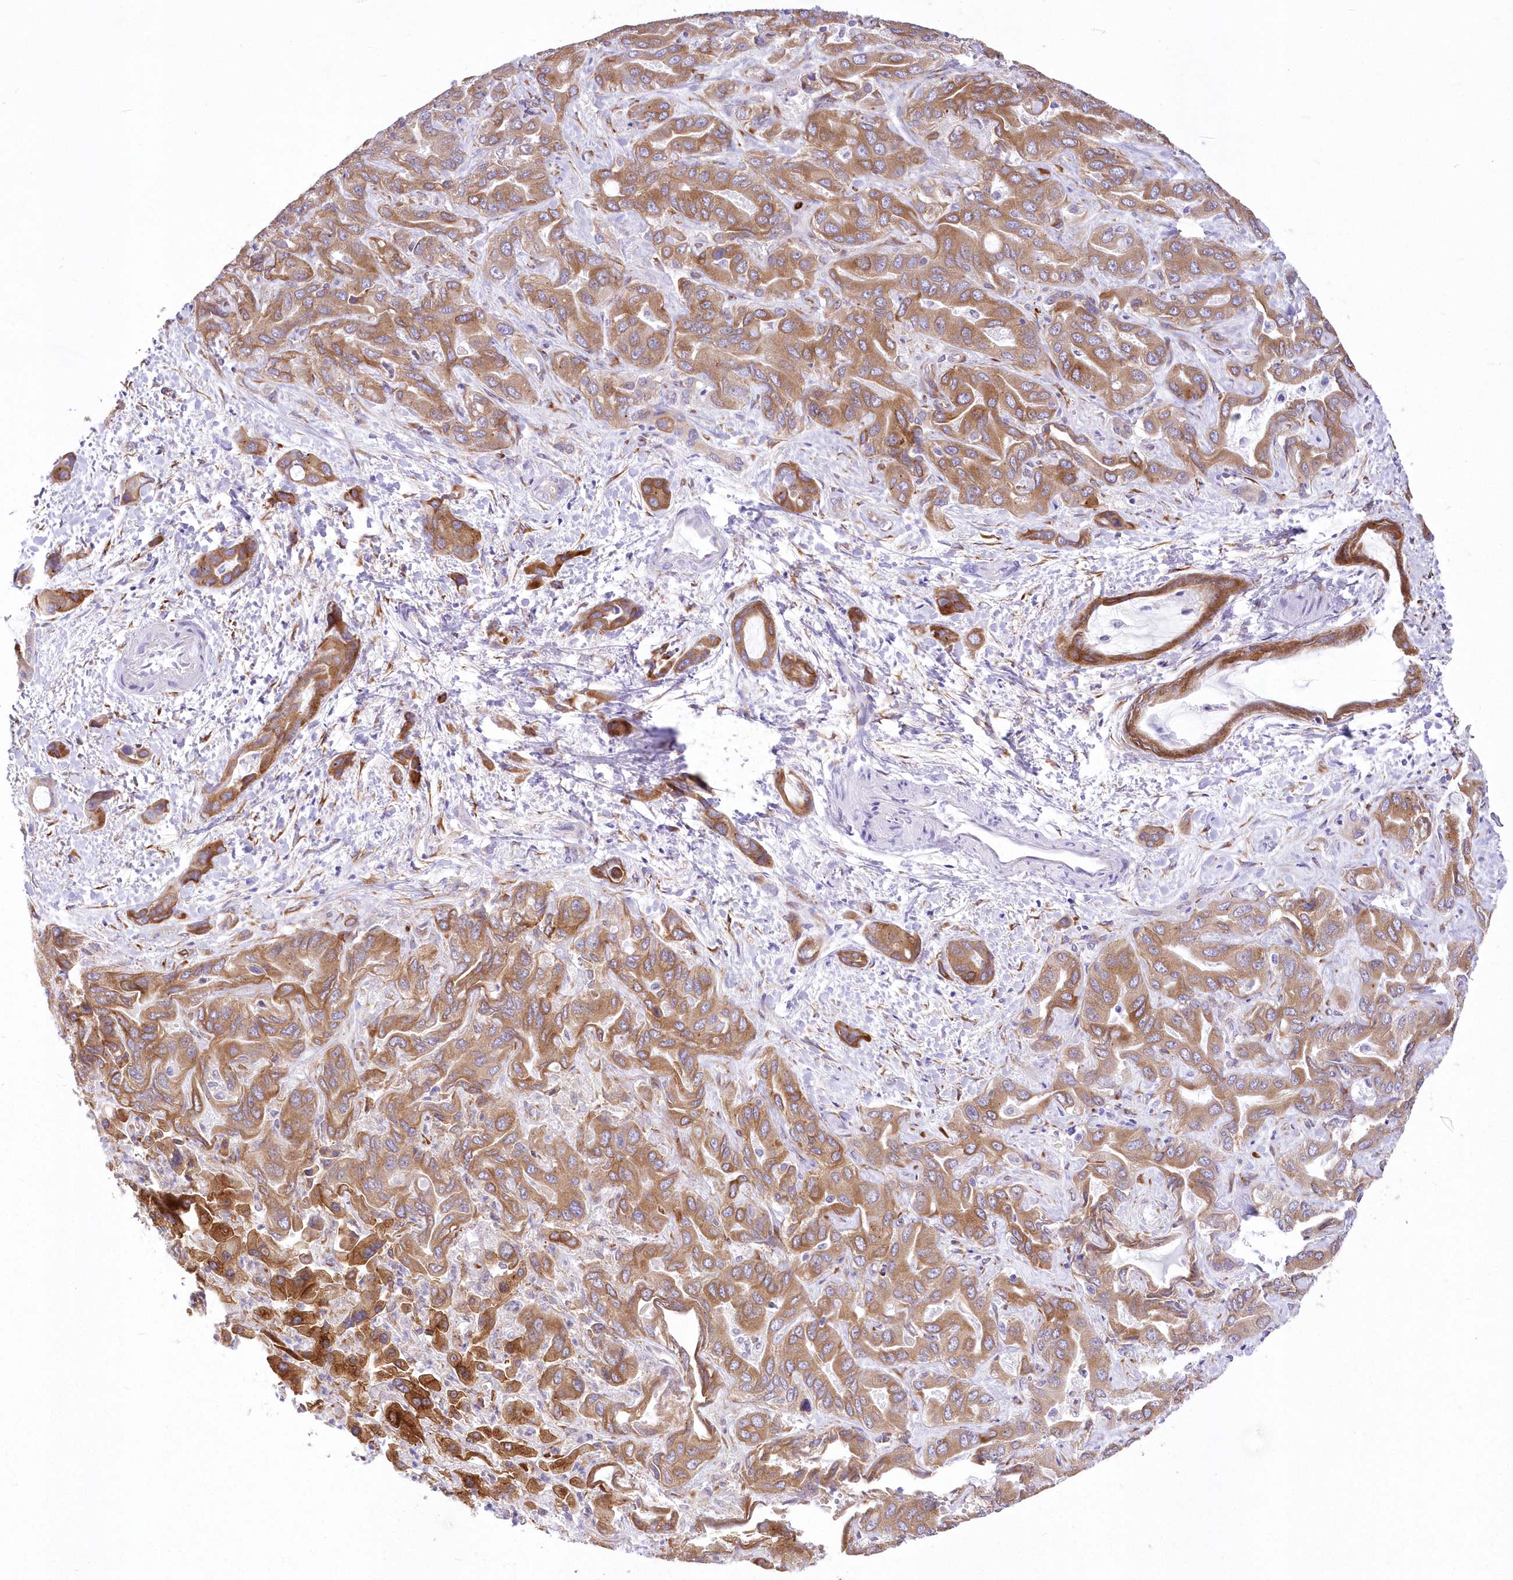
{"staining": {"intensity": "moderate", "quantity": ">75%", "location": "cytoplasmic/membranous"}, "tissue": "liver cancer", "cell_type": "Tumor cells", "image_type": "cancer", "snomed": [{"axis": "morphology", "description": "Cholangiocarcinoma"}, {"axis": "topography", "description": "Liver"}], "caption": "An immunohistochemistry image of neoplastic tissue is shown. Protein staining in brown shows moderate cytoplasmic/membranous positivity in liver cancer (cholangiocarcinoma) within tumor cells.", "gene": "YTHDC2", "patient": {"sex": "female", "age": 52}}